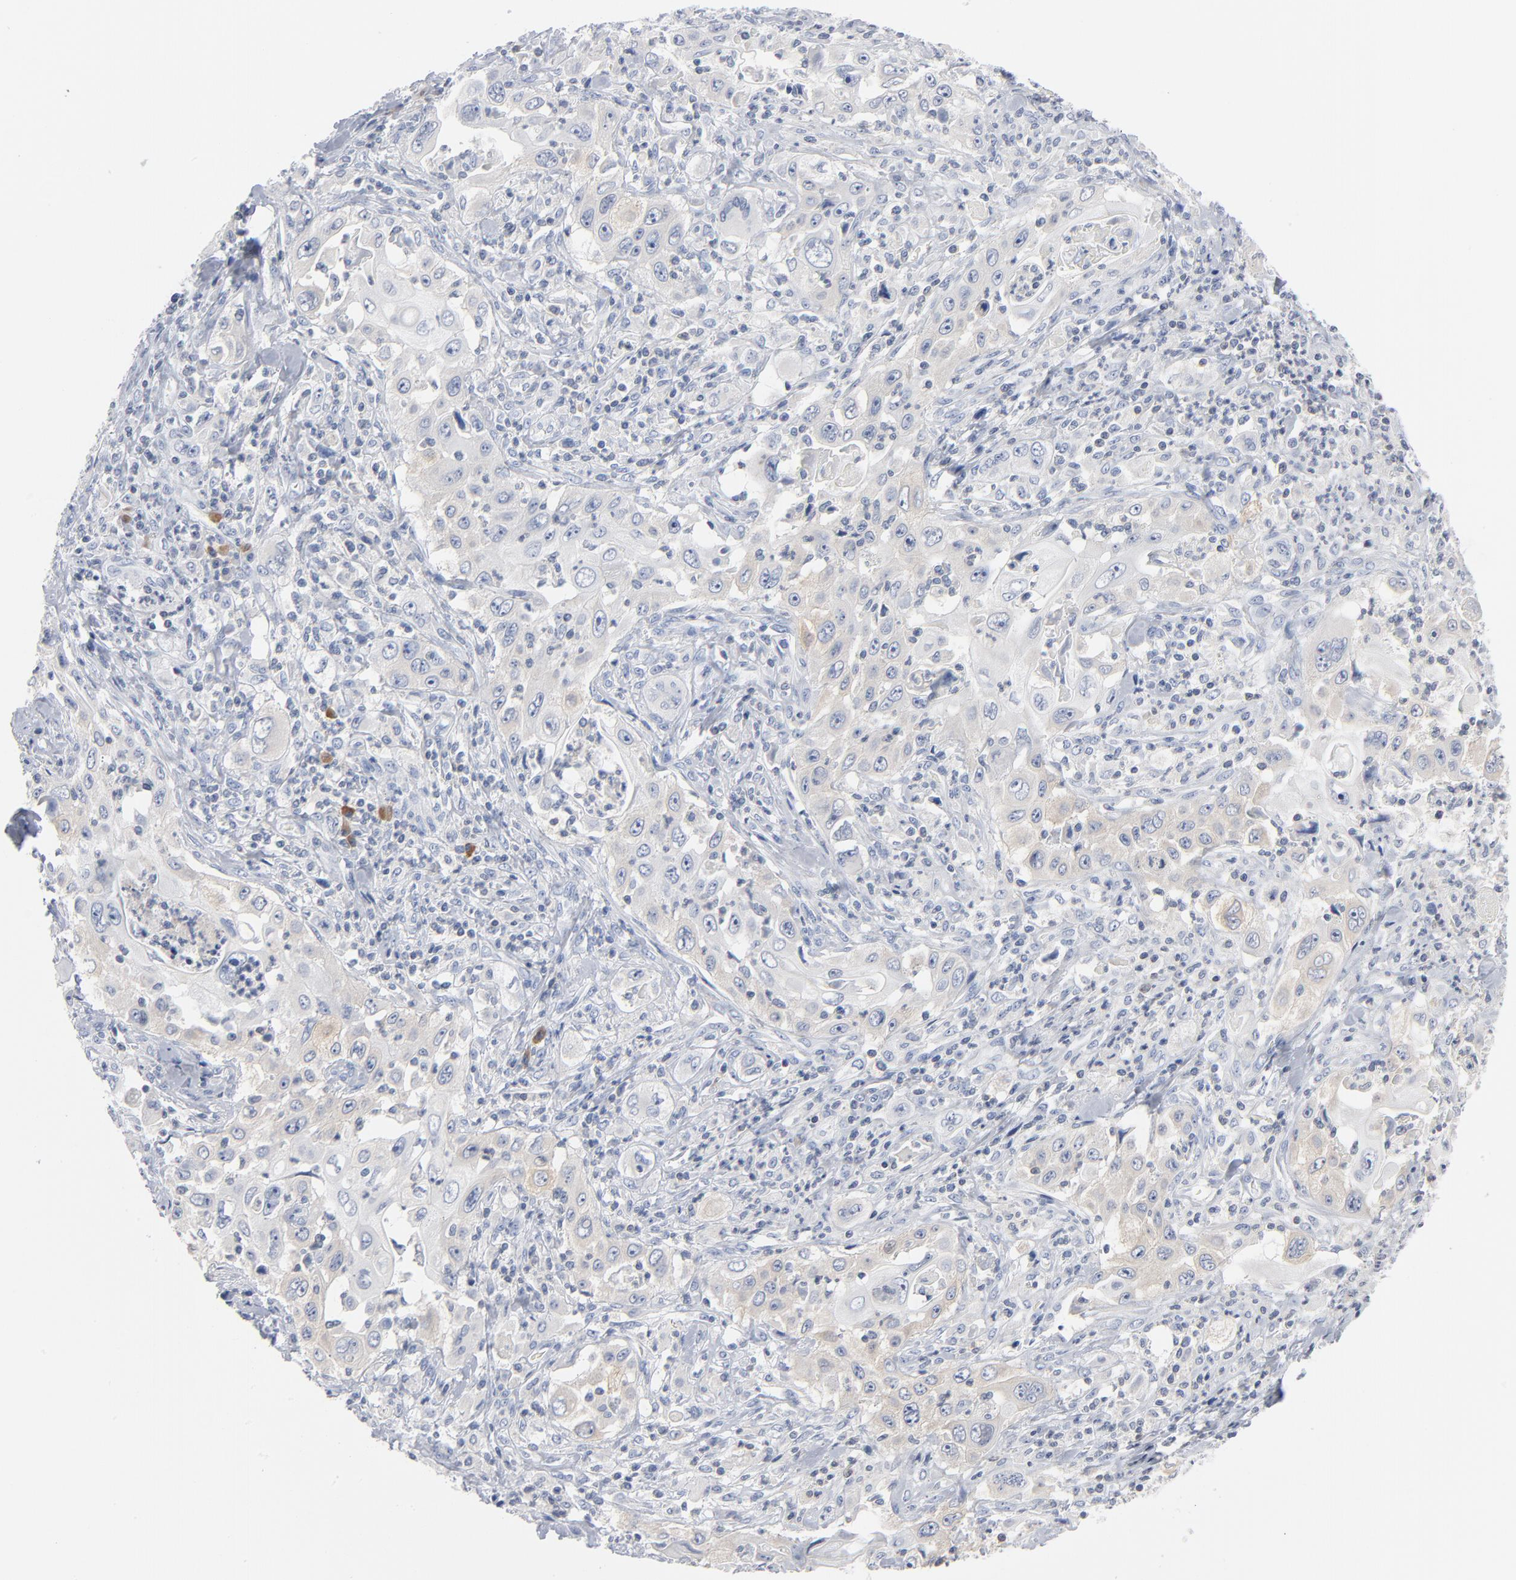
{"staining": {"intensity": "weak", "quantity": "<25%", "location": "cytoplasmic/membranous"}, "tissue": "pancreatic cancer", "cell_type": "Tumor cells", "image_type": "cancer", "snomed": [{"axis": "morphology", "description": "Adenocarcinoma, NOS"}, {"axis": "topography", "description": "Pancreas"}], "caption": "There is no significant positivity in tumor cells of pancreatic adenocarcinoma.", "gene": "PTK2B", "patient": {"sex": "male", "age": 70}}